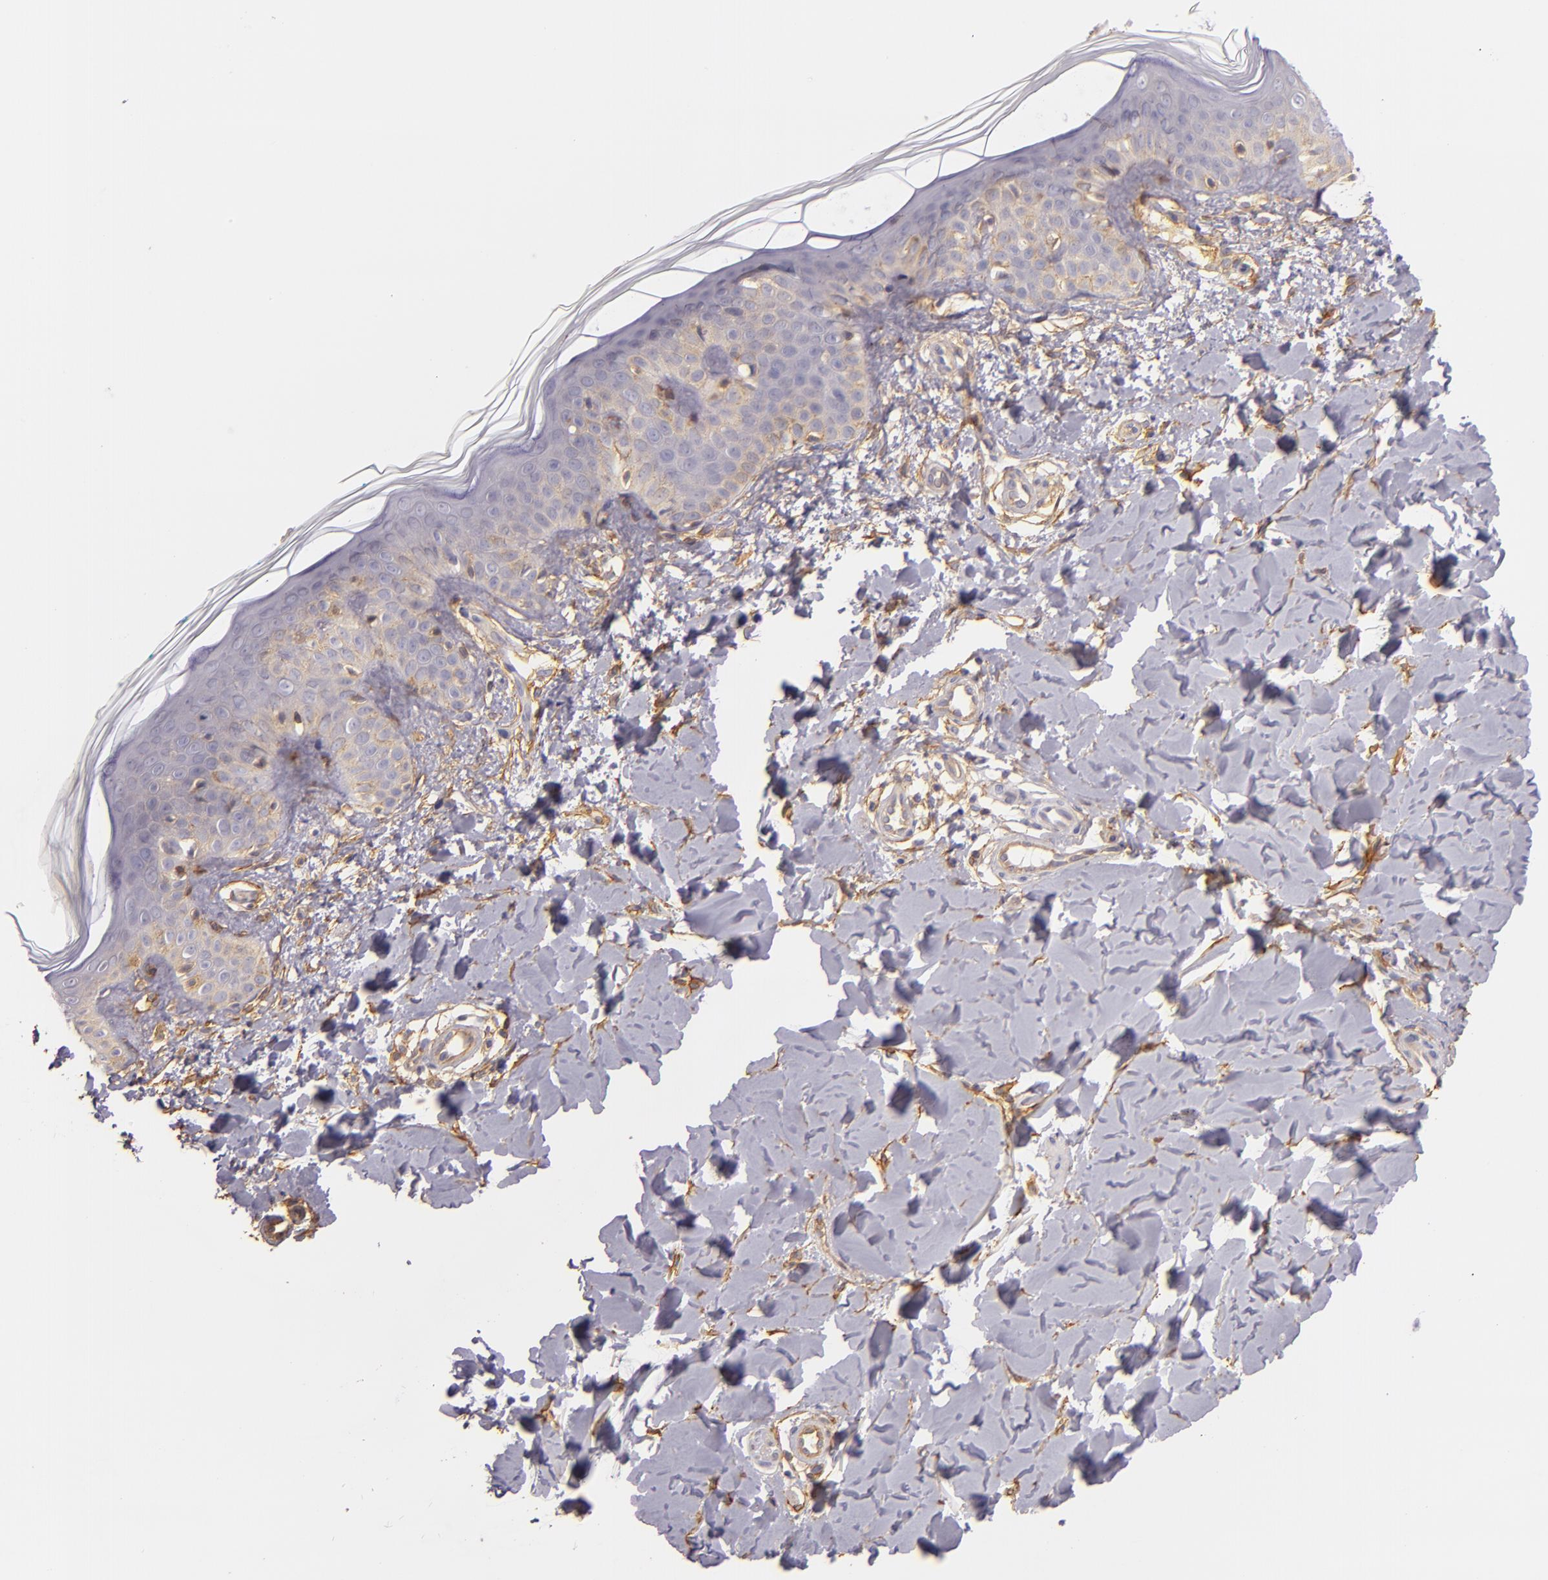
{"staining": {"intensity": "negative", "quantity": "none", "location": "none"}, "tissue": "skin", "cell_type": "Fibroblasts", "image_type": "normal", "snomed": [{"axis": "morphology", "description": "Normal tissue, NOS"}, {"axis": "topography", "description": "Skin"}], "caption": "Human skin stained for a protein using immunohistochemistry (IHC) demonstrates no positivity in fibroblasts.", "gene": "CTSF", "patient": {"sex": "male", "age": 32}}